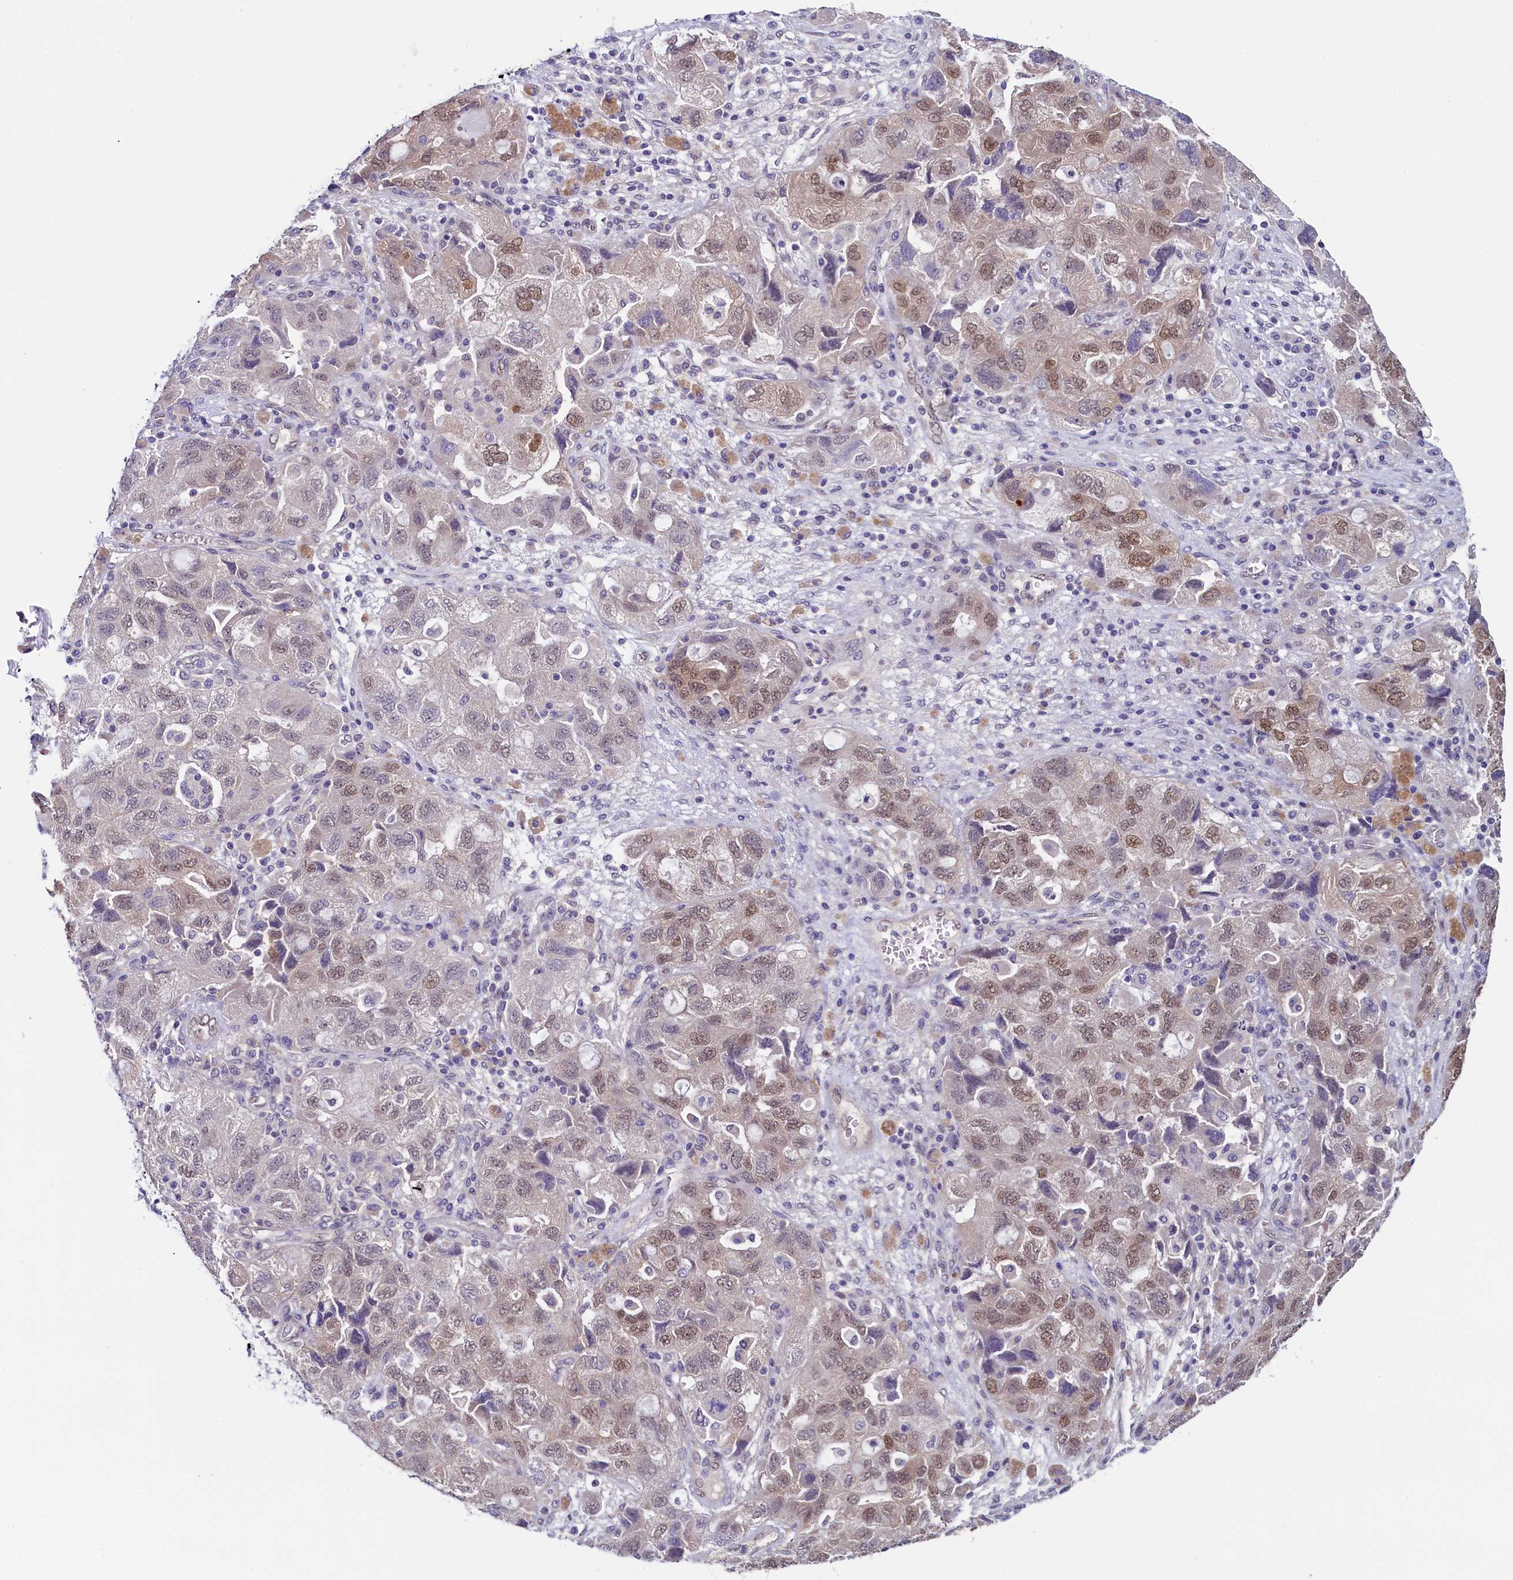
{"staining": {"intensity": "moderate", "quantity": ">75%", "location": "nuclear"}, "tissue": "ovarian cancer", "cell_type": "Tumor cells", "image_type": "cancer", "snomed": [{"axis": "morphology", "description": "Carcinoma, NOS"}, {"axis": "morphology", "description": "Cystadenocarcinoma, serous, NOS"}, {"axis": "topography", "description": "Ovary"}], "caption": "IHC image of human ovarian cancer (serous cystadenocarcinoma) stained for a protein (brown), which displays medium levels of moderate nuclear staining in approximately >75% of tumor cells.", "gene": "FLYWCH2", "patient": {"sex": "female", "age": 69}}